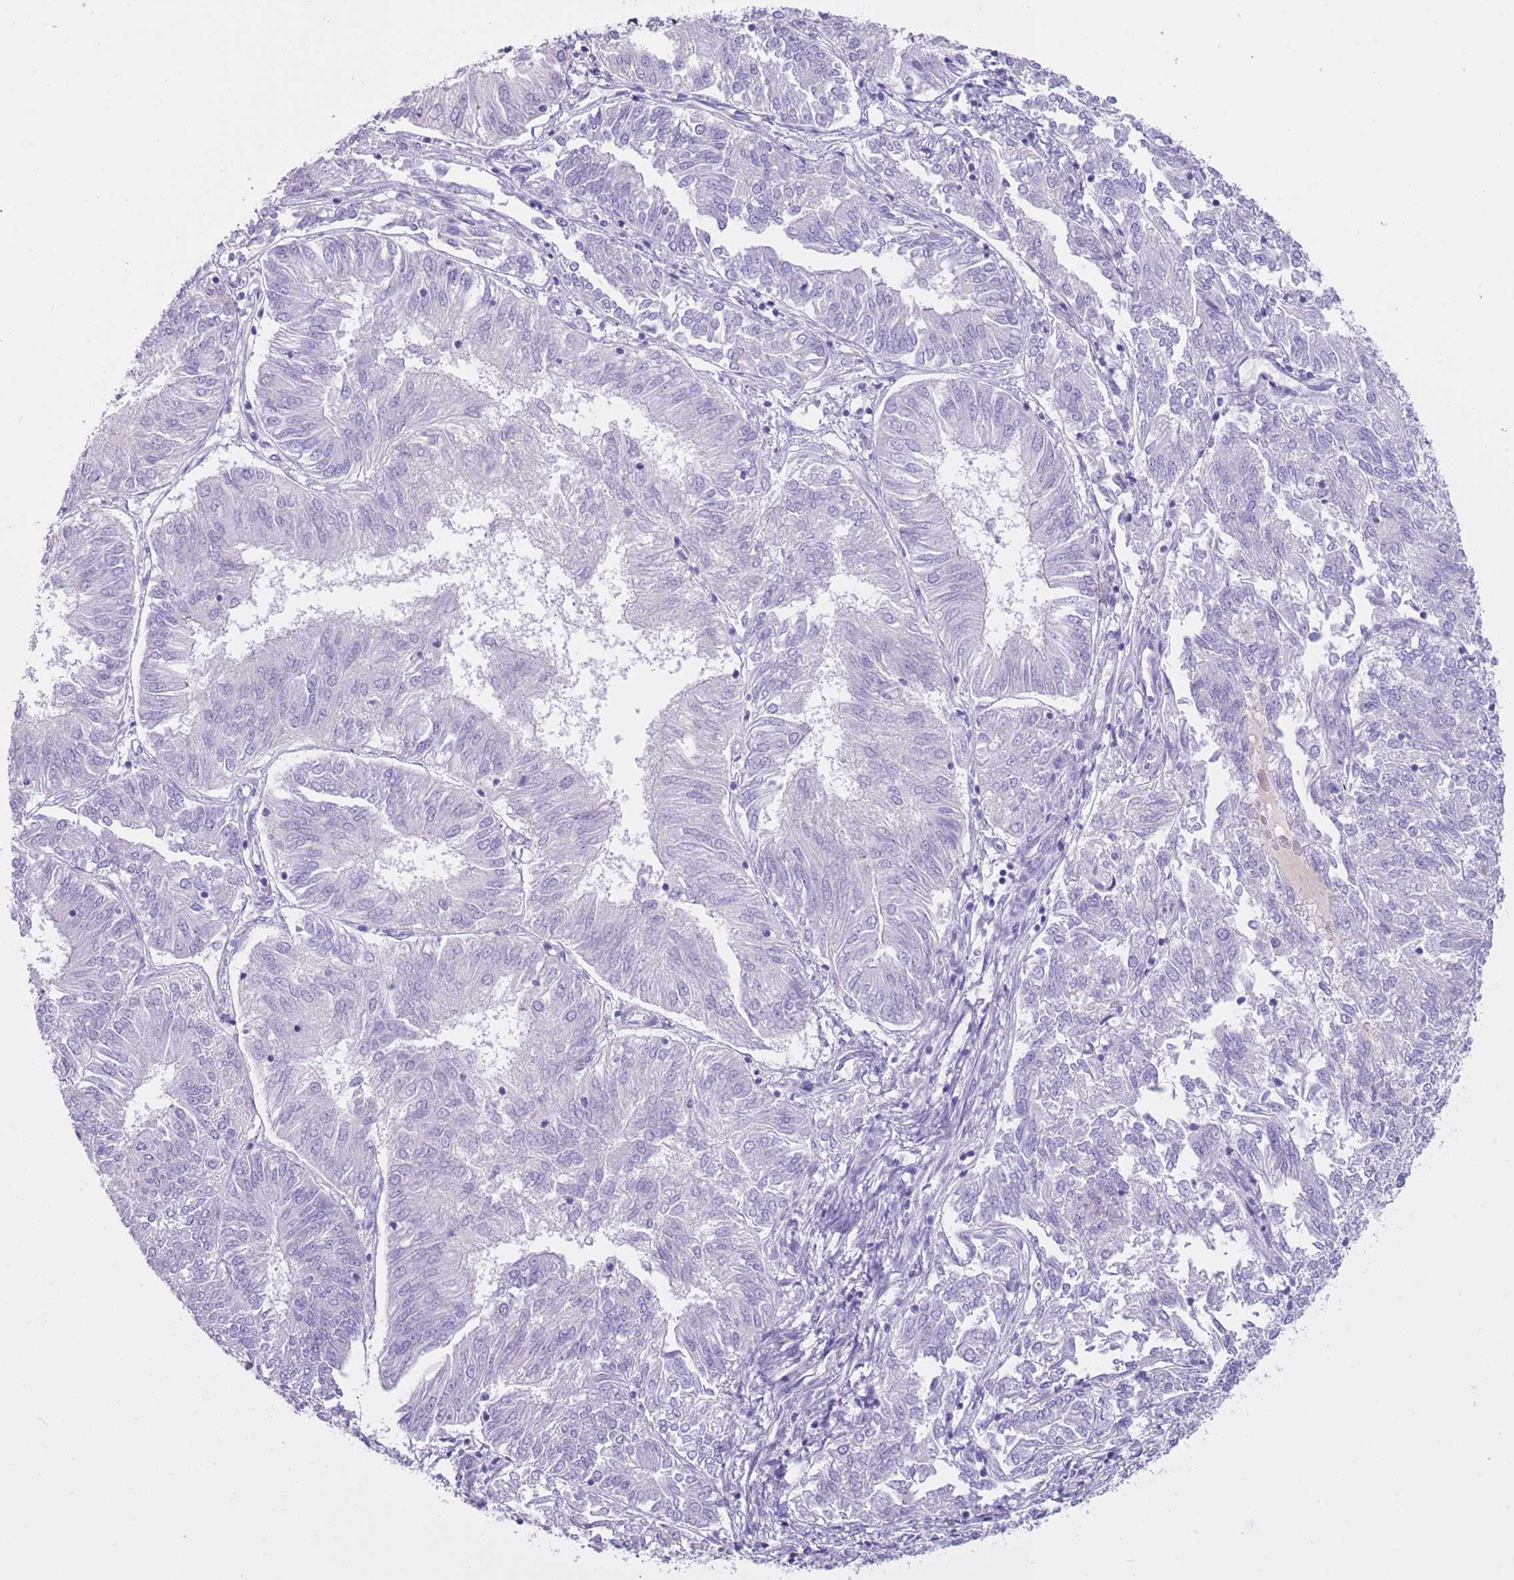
{"staining": {"intensity": "negative", "quantity": "none", "location": "none"}, "tissue": "endometrial cancer", "cell_type": "Tumor cells", "image_type": "cancer", "snomed": [{"axis": "morphology", "description": "Adenocarcinoma, NOS"}, {"axis": "topography", "description": "Endometrium"}], "caption": "This is a photomicrograph of IHC staining of endometrial cancer, which shows no expression in tumor cells.", "gene": "NBPF6", "patient": {"sex": "female", "age": 58}}